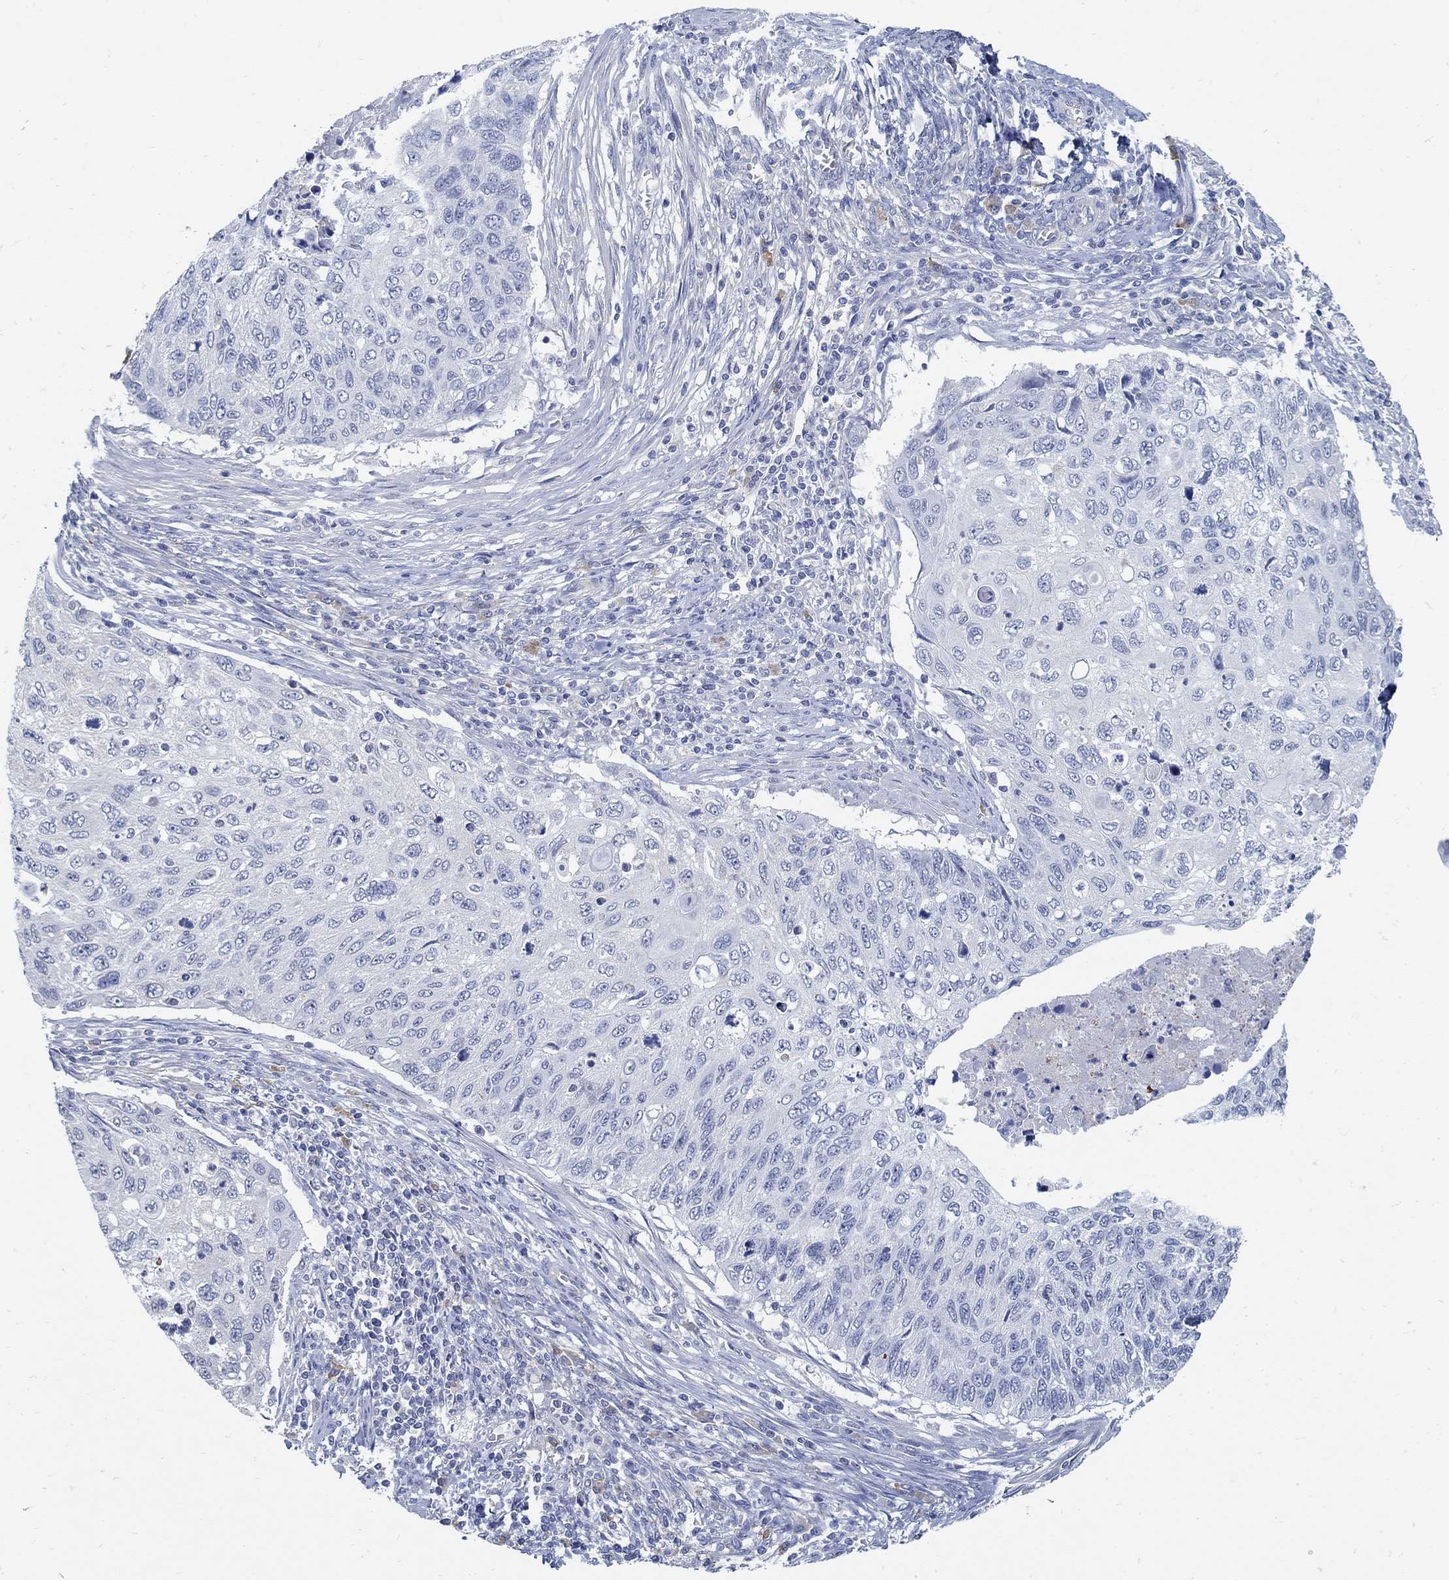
{"staining": {"intensity": "negative", "quantity": "none", "location": "none"}, "tissue": "cervical cancer", "cell_type": "Tumor cells", "image_type": "cancer", "snomed": [{"axis": "morphology", "description": "Squamous cell carcinoma, NOS"}, {"axis": "topography", "description": "Cervix"}], "caption": "This is a histopathology image of IHC staining of cervical cancer (squamous cell carcinoma), which shows no positivity in tumor cells. (DAB (3,3'-diaminobenzidine) IHC, high magnification).", "gene": "PCDH11X", "patient": {"sex": "female", "age": 70}}